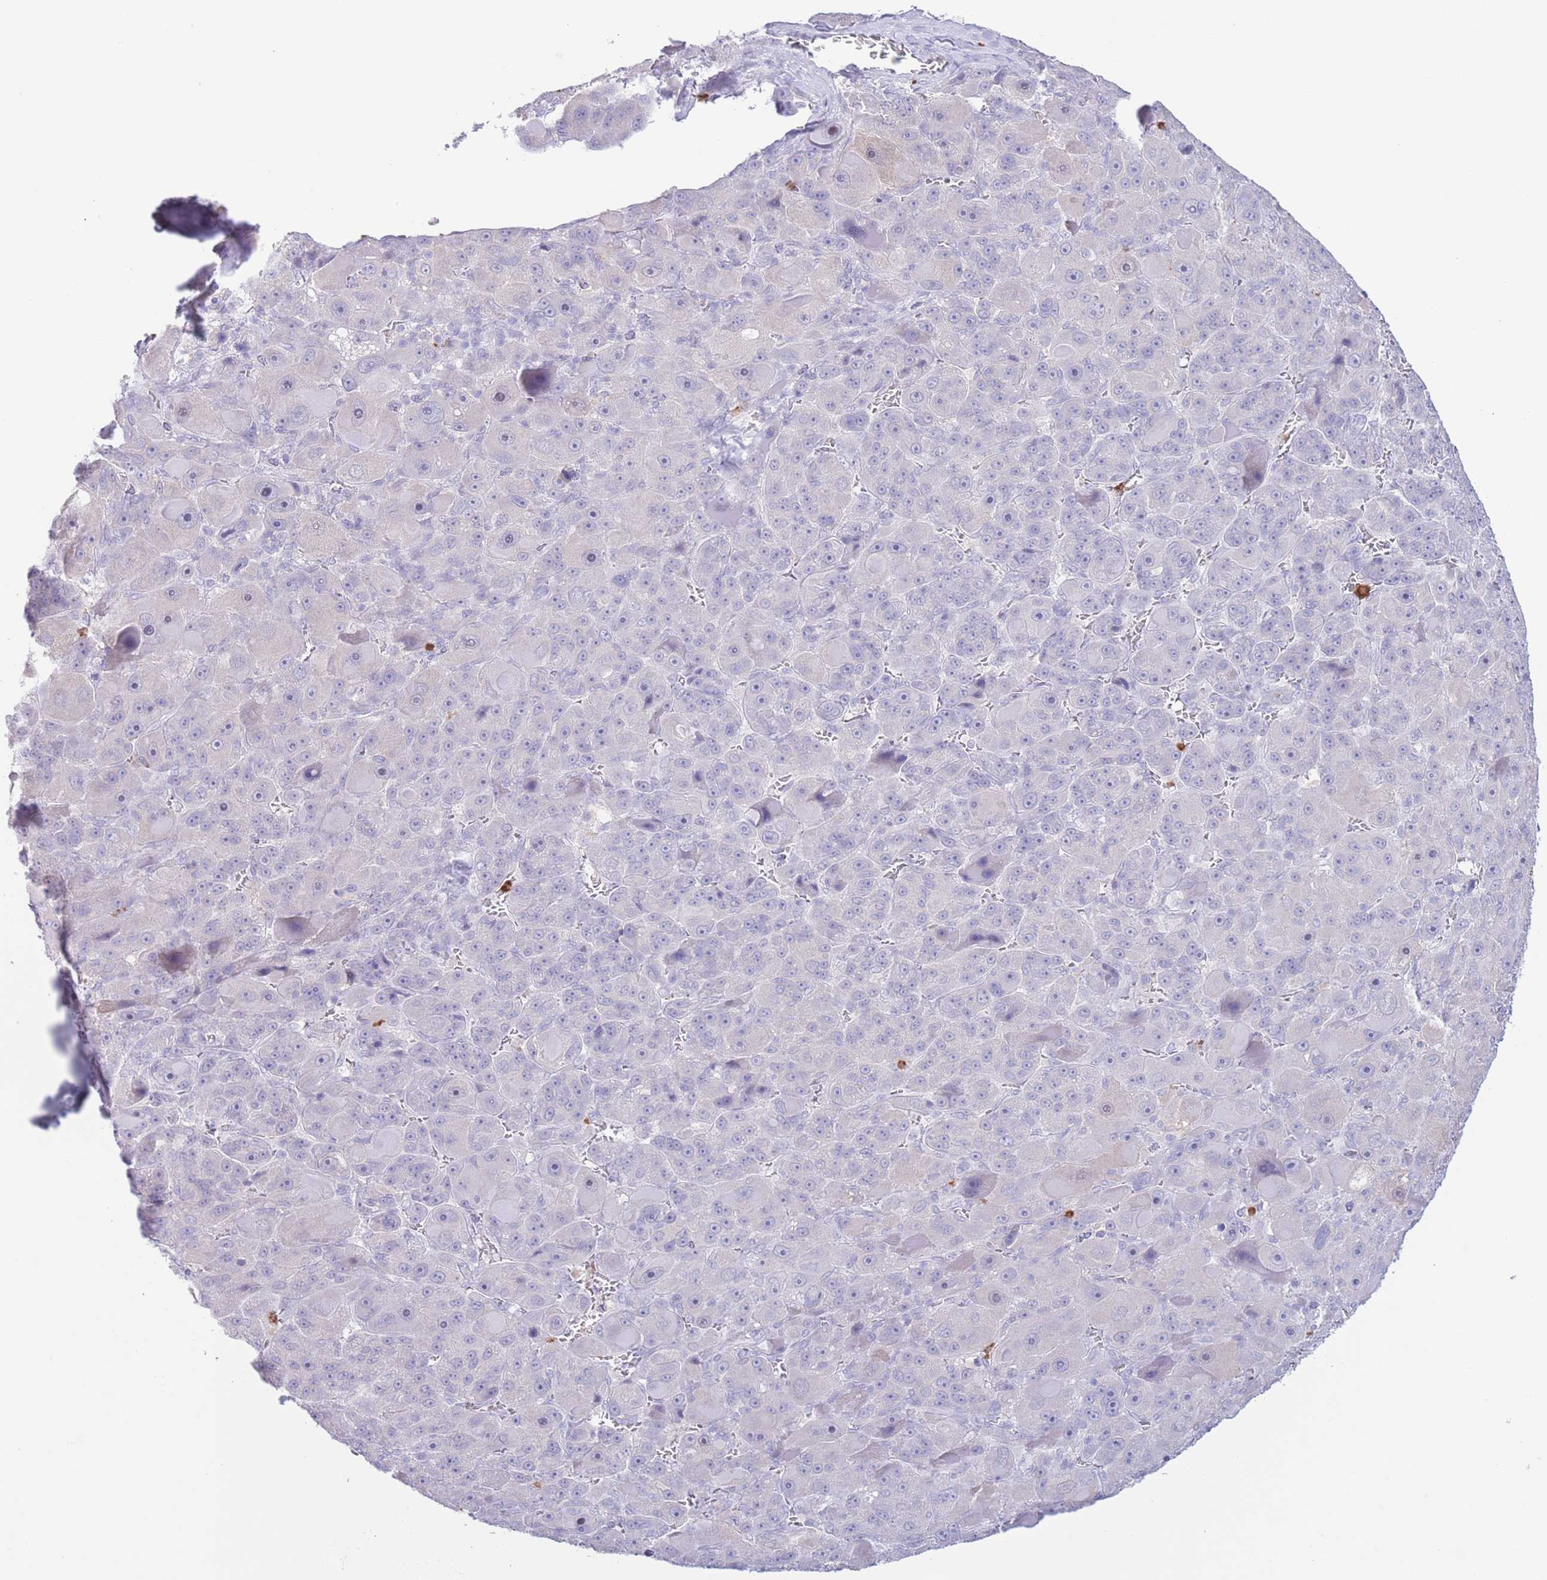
{"staining": {"intensity": "negative", "quantity": "none", "location": "none"}, "tissue": "liver cancer", "cell_type": "Tumor cells", "image_type": "cancer", "snomed": [{"axis": "morphology", "description": "Carcinoma, Hepatocellular, NOS"}, {"axis": "topography", "description": "Liver"}], "caption": "The image reveals no staining of tumor cells in hepatocellular carcinoma (liver).", "gene": "LCLAT1", "patient": {"sex": "male", "age": 76}}